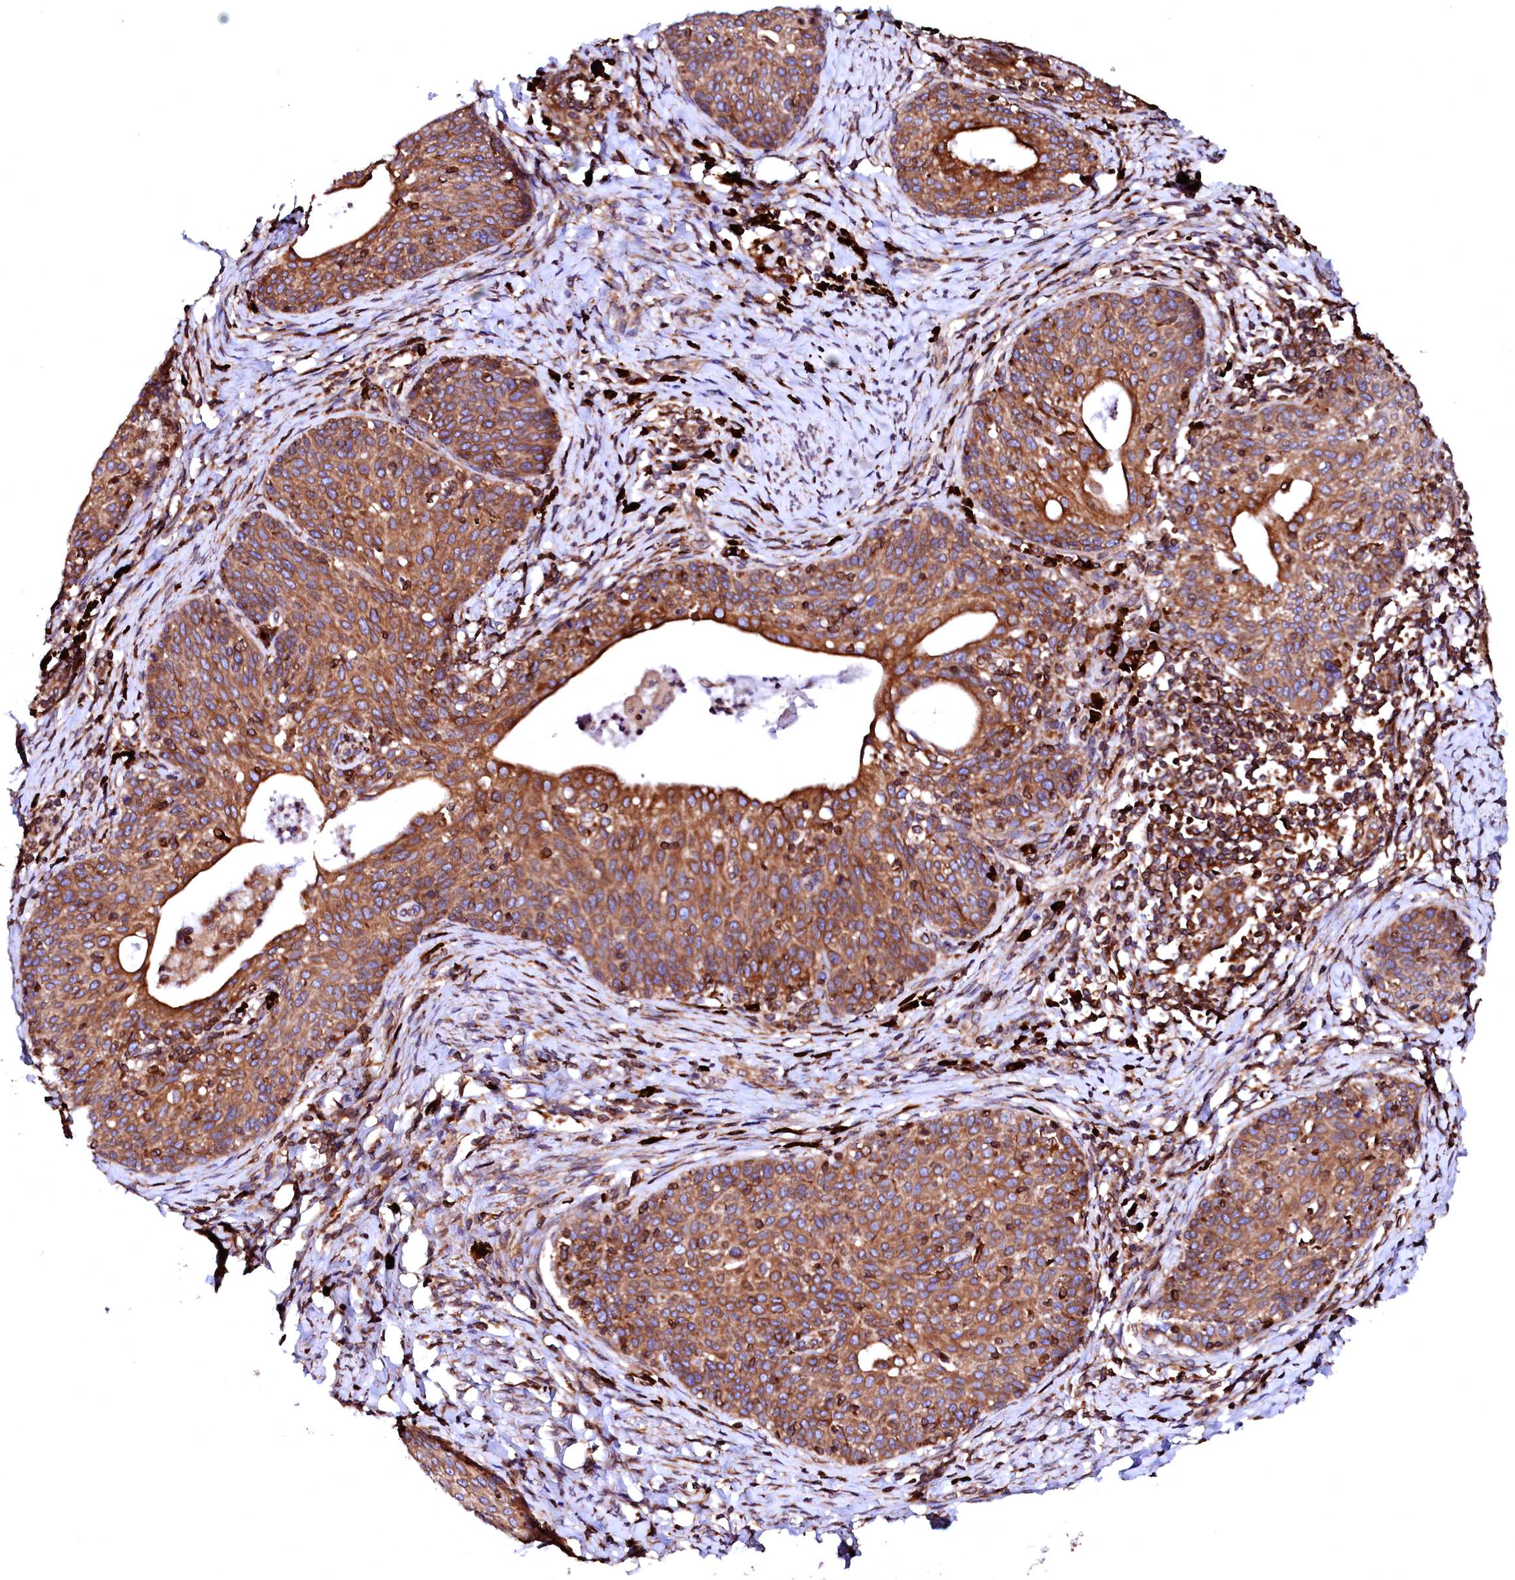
{"staining": {"intensity": "strong", "quantity": ">75%", "location": "cytoplasmic/membranous"}, "tissue": "cervical cancer", "cell_type": "Tumor cells", "image_type": "cancer", "snomed": [{"axis": "morphology", "description": "Squamous cell carcinoma, NOS"}, {"axis": "topography", "description": "Cervix"}], "caption": "Cervical cancer tissue exhibits strong cytoplasmic/membranous staining in about >75% of tumor cells, visualized by immunohistochemistry.", "gene": "DERL1", "patient": {"sex": "female", "age": 52}}